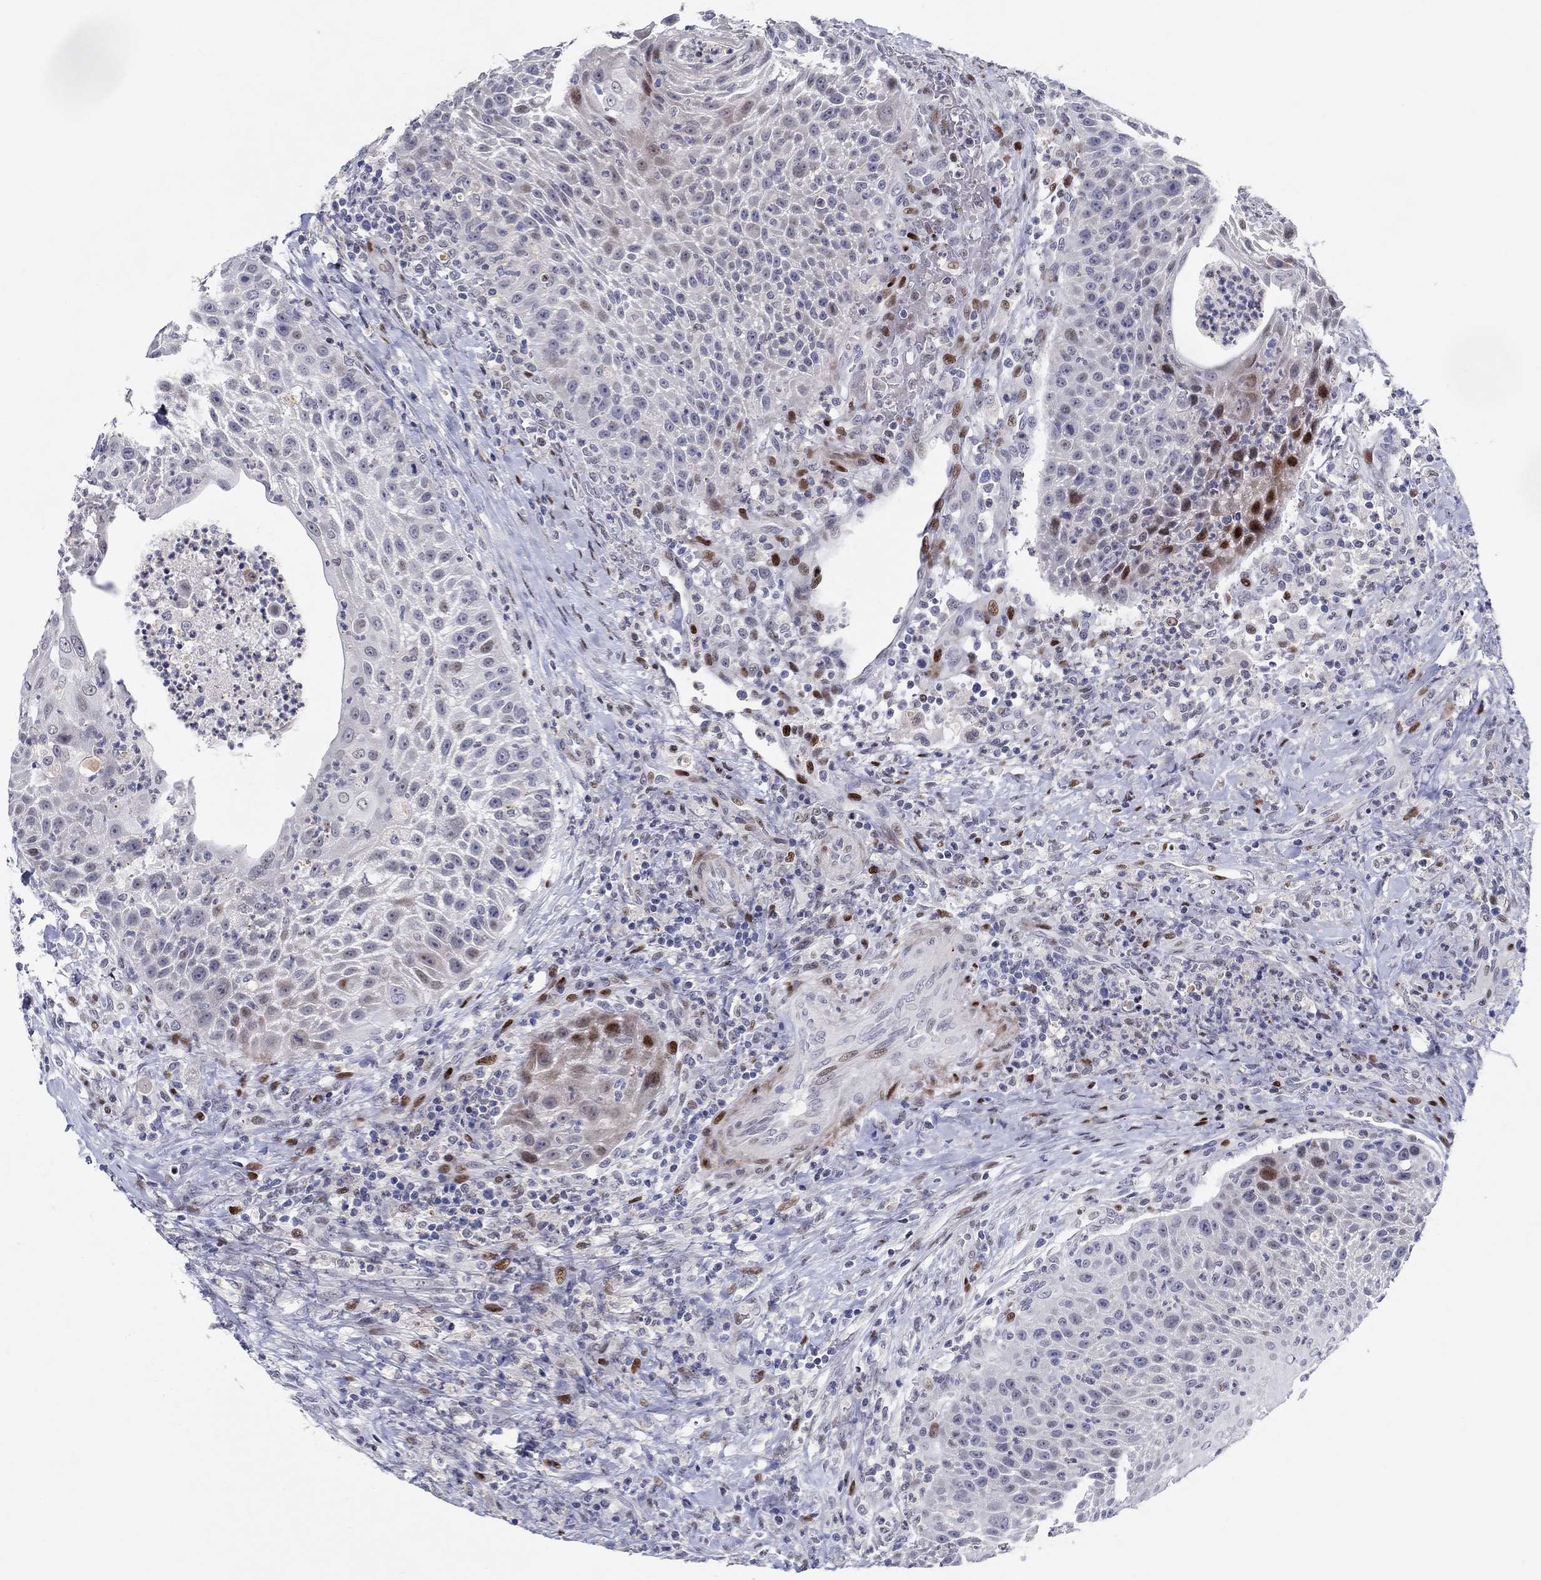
{"staining": {"intensity": "strong", "quantity": "<25%", "location": "nuclear"}, "tissue": "head and neck cancer", "cell_type": "Tumor cells", "image_type": "cancer", "snomed": [{"axis": "morphology", "description": "Squamous cell carcinoma, NOS"}, {"axis": "topography", "description": "Head-Neck"}], "caption": "Tumor cells show strong nuclear staining in approximately <25% of cells in head and neck cancer. Immunohistochemistry (ihc) stains the protein in brown and the nuclei are stained blue.", "gene": "RAPGEF5", "patient": {"sex": "male", "age": 69}}